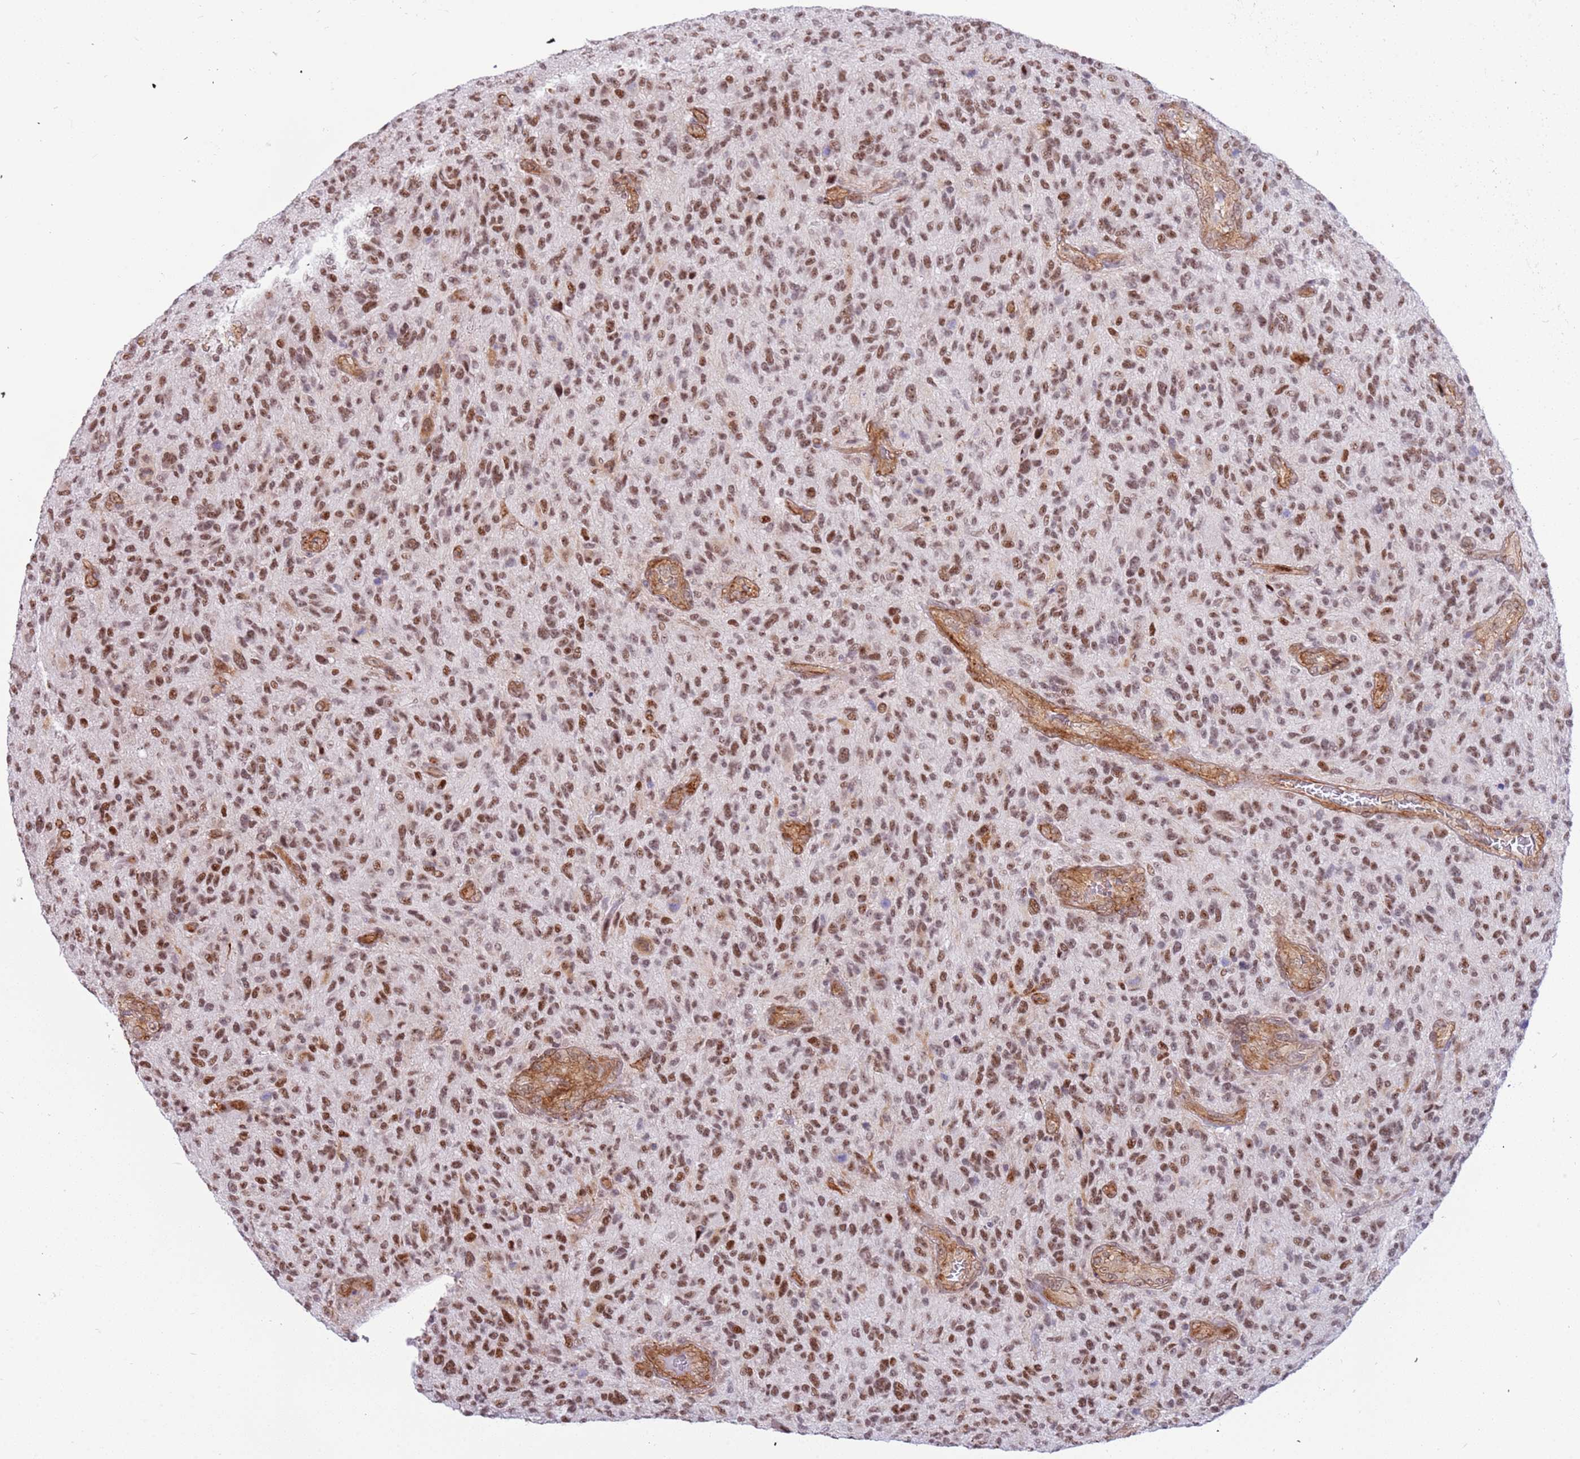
{"staining": {"intensity": "moderate", "quantity": ">75%", "location": "nuclear"}, "tissue": "glioma", "cell_type": "Tumor cells", "image_type": "cancer", "snomed": [{"axis": "morphology", "description": "Glioma, malignant, High grade"}, {"axis": "topography", "description": "Brain"}], "caption": "Tumor cells display medium levels of moderate nuclear expression in approximately >75% of cells in human glioma.", "gene": "LRMDA", "patient": {"sex": "male", "age": 47}}